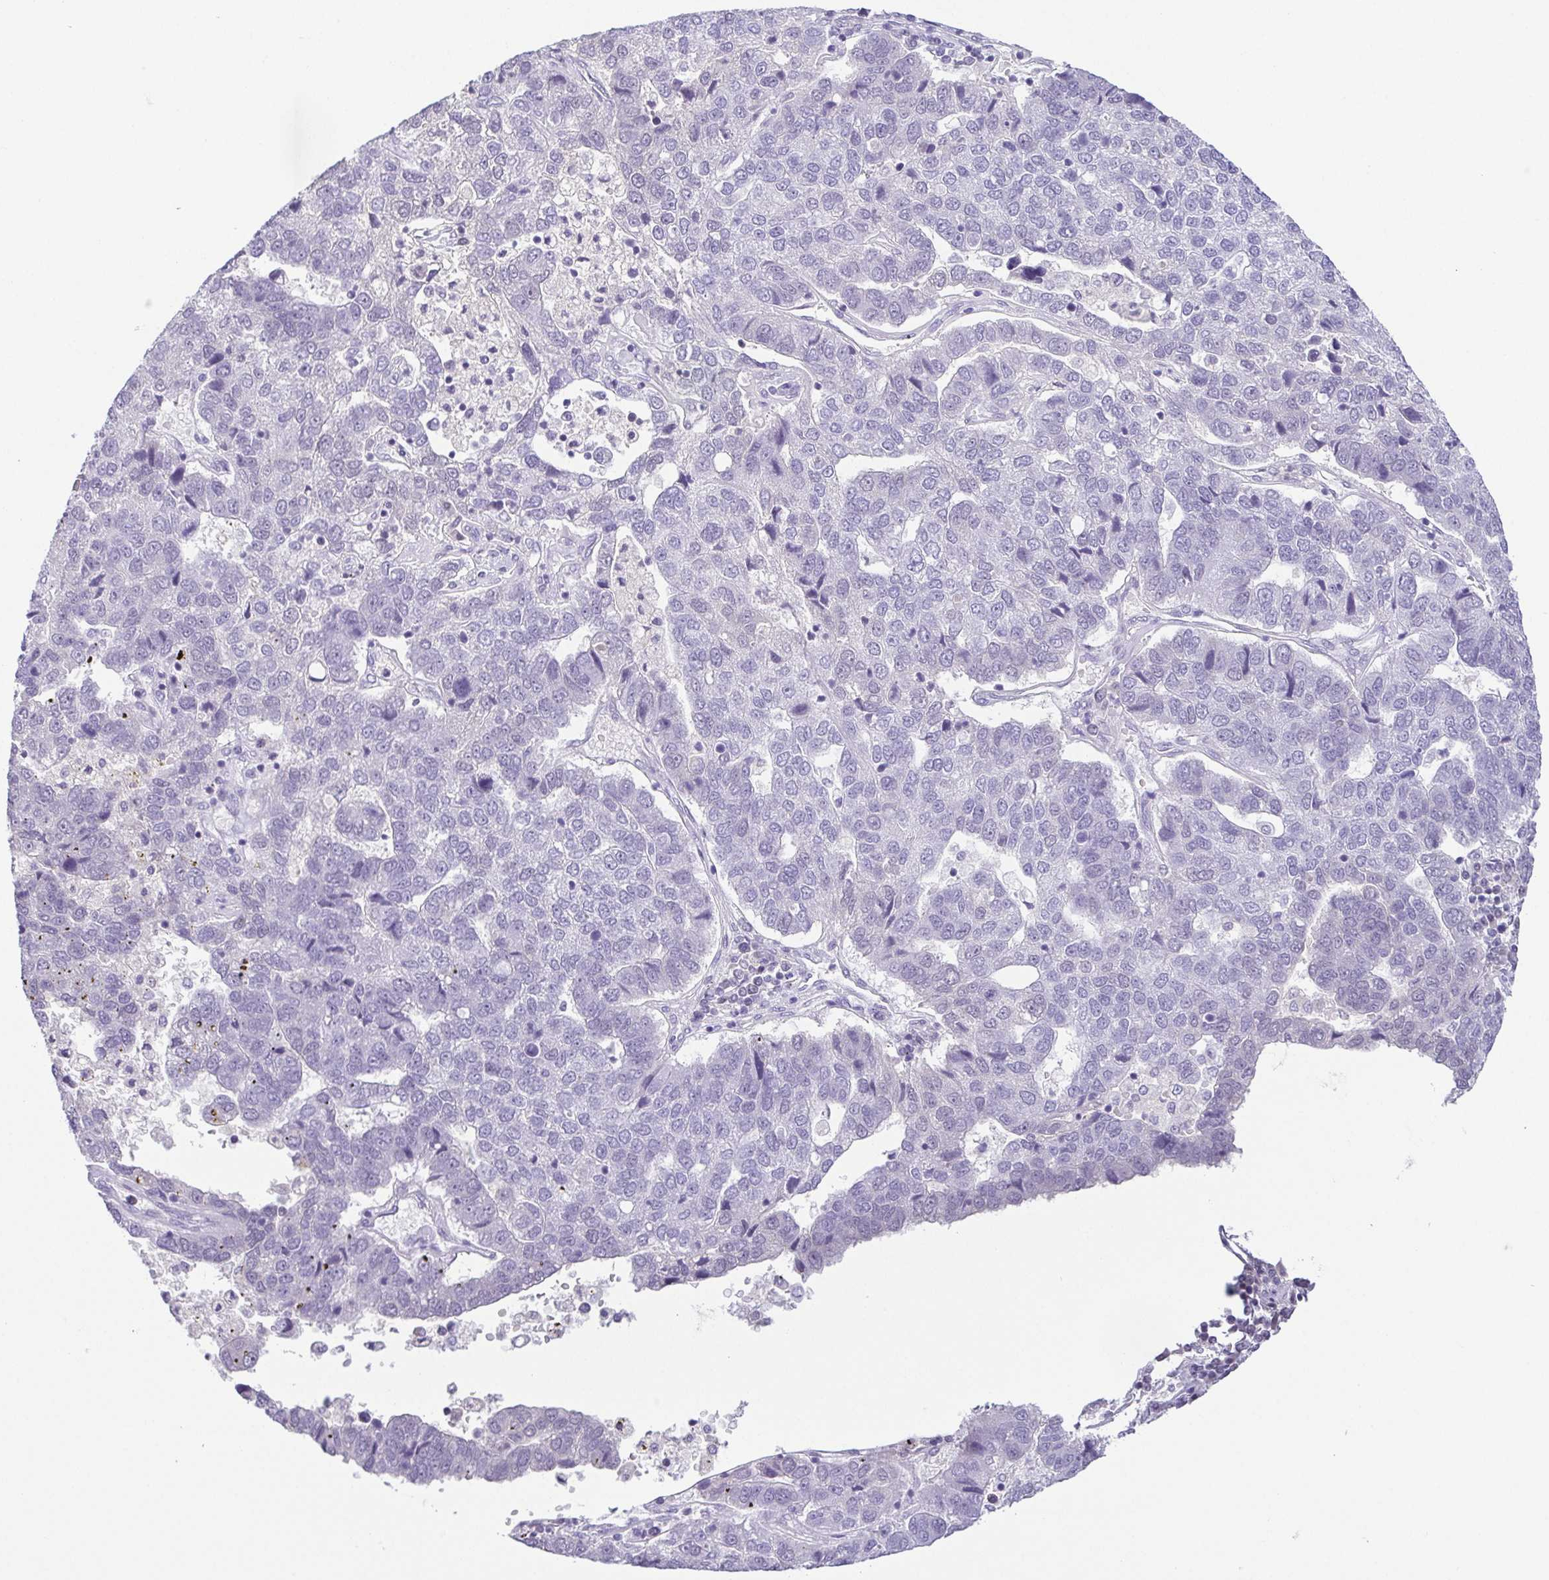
{"staining": {"intensity": "negative", "quantity": "none", "location": "none"}, "tissue": "pancreatic cancer", "cell_type": "Tumor cells", "image_type": "cancer", "snomed": [{"axis": "morphology", "description": "Adenocarcinoma, NOS"}, {"axis": "topography", "description": "Pancreas"}], "caption": "This is an immunohistochemistry histopathology image of human pancreatic cancer (adenocarcinoma). There is no staining in tumor cells.", "gene": "TCF3", "patient": {"sex": "female", "age": 61}}